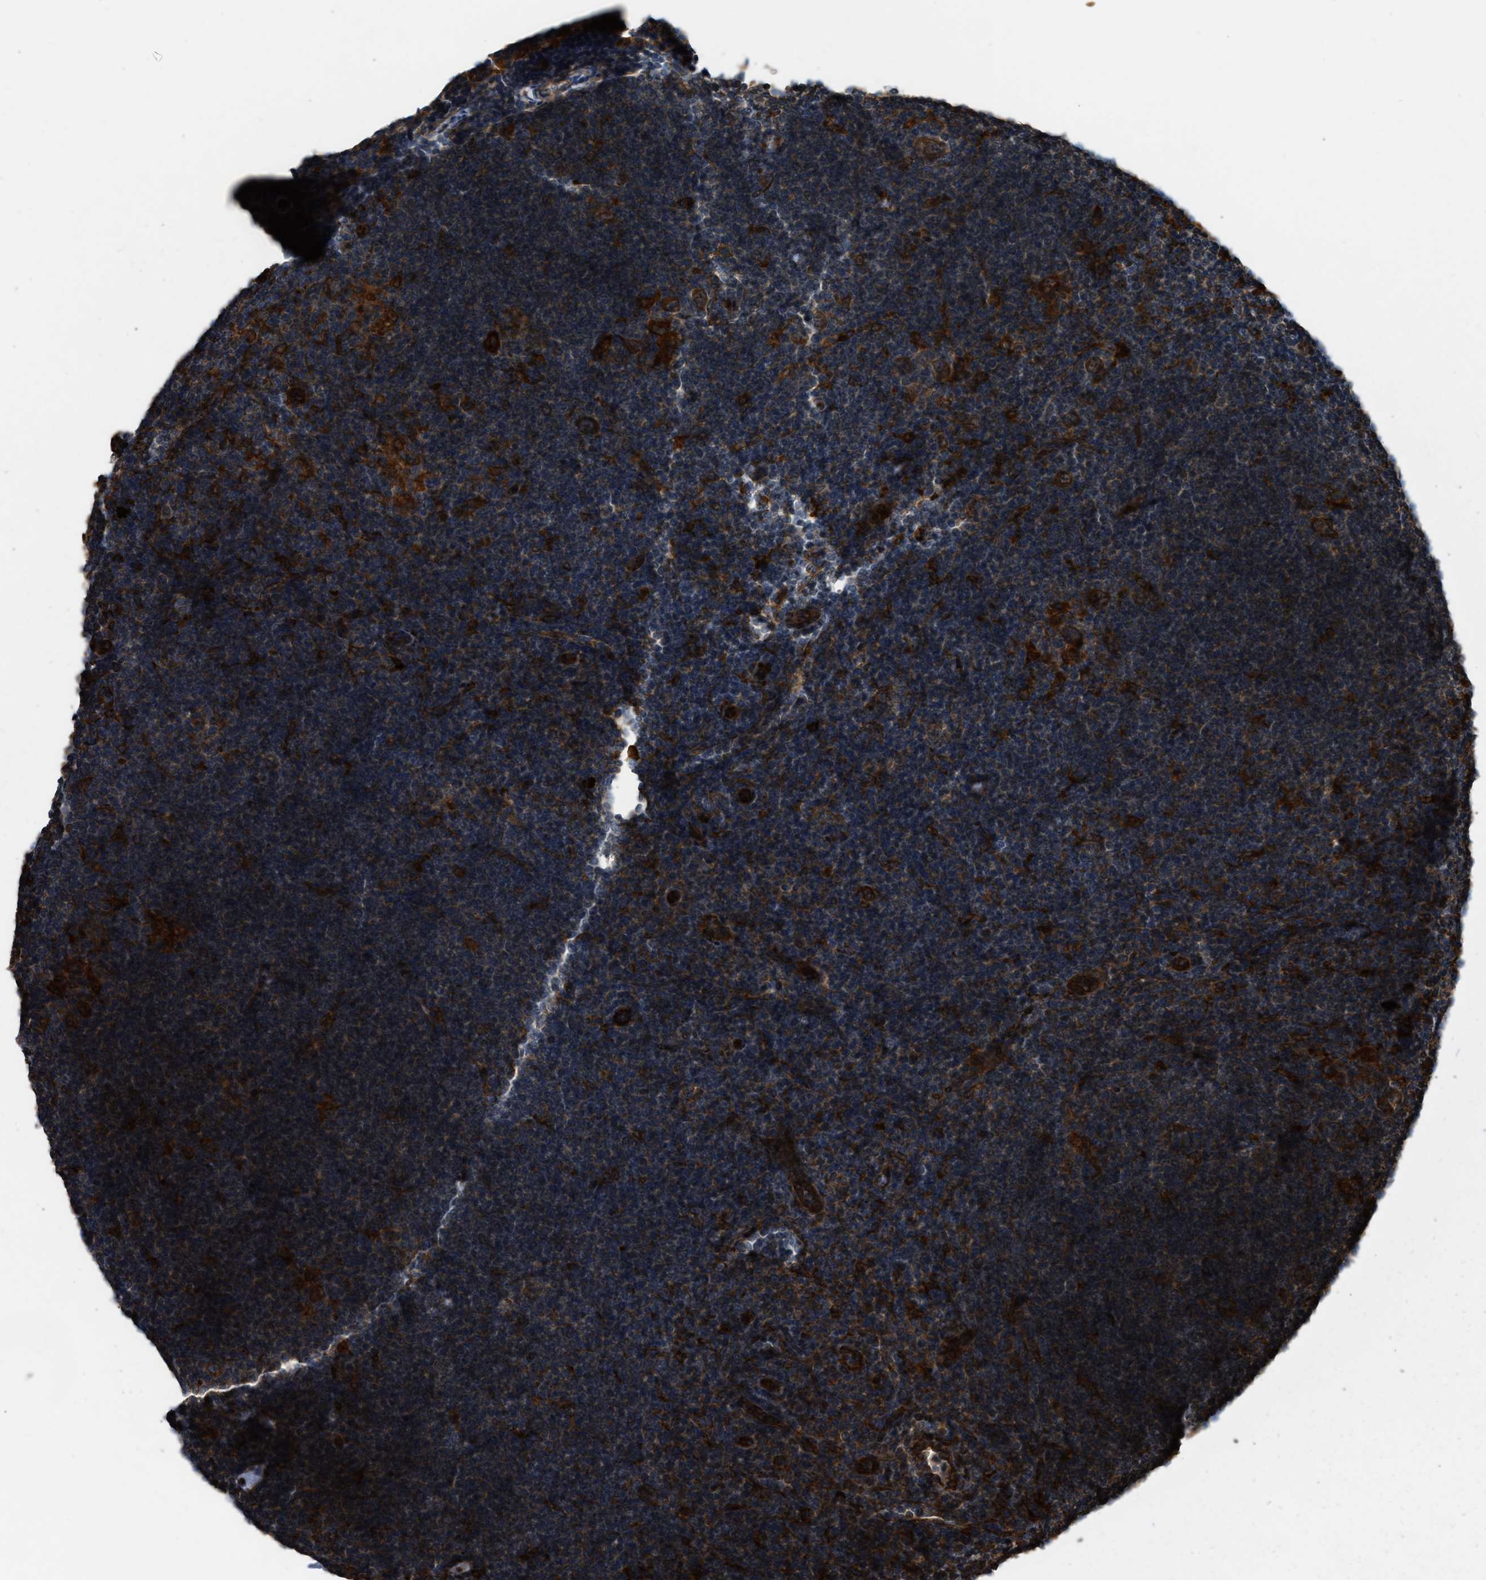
{"staining": {"intensity": "strong", "quantity": ">75%", "location": "cytoplasmic/membranous"}, "tissue": "lymphoma", "cell_type": "Tumor cells", "image_type": "cancer", "snomed": [{"axis": "morphology", "description": "Hodgkin's disease, NOS"}, {"axis": "topography", "description": "Lymph node"}], "caption": "An immunohistochemistry (IHC) histopathology image of neoplastic tissue is shown. Protein staining in brown shows strong cytoplasmic/membranous positivity in lymphoma within tumor cells.", "gene": "BAIAP2L1", "patient": {"sex": "female", "age": 57}}